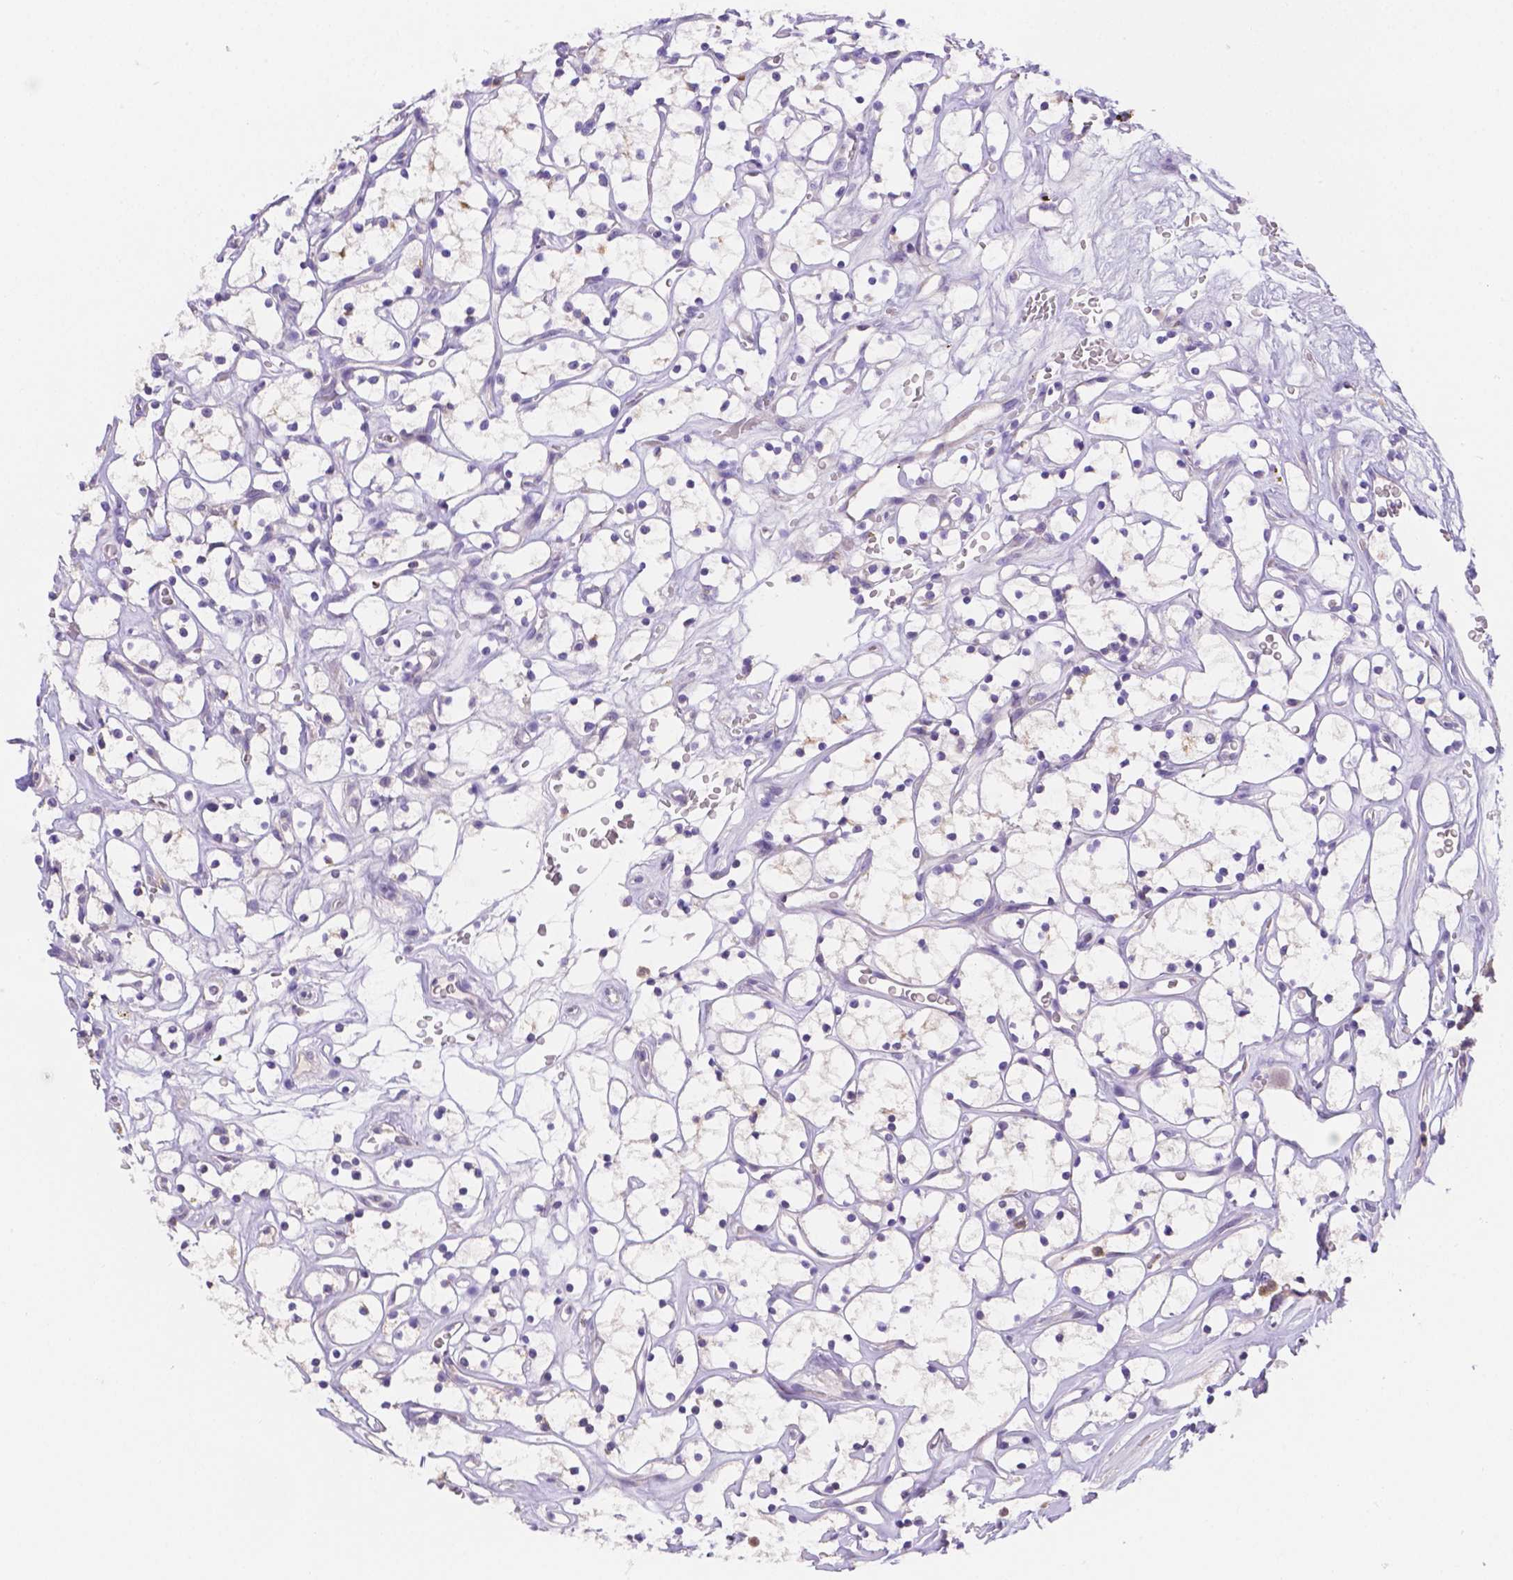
{"staining": {"intensity": "negative", "quantity": "none", "location": "none"}, "tissue": "renal cancer", "cell_type": "Tumor cells", "image_type": "cancer", "snomed": [{"axis": "morphology", "description": "Adenocarcinoma, NOS"}, {"axis": "topography", "description": "Kidney"}], "caption": "Adenocarcinoma (renal) was stained to show a protein in brown. There is no significant positivity in tumor cells. The staining is performed using DAB (3,3'-diaminobenzidine) brown chromogen with nuclei counter-stained in using hematoxylin.", "gene": "NXPE2", "patient": {"sex": "female", "age": 64}}